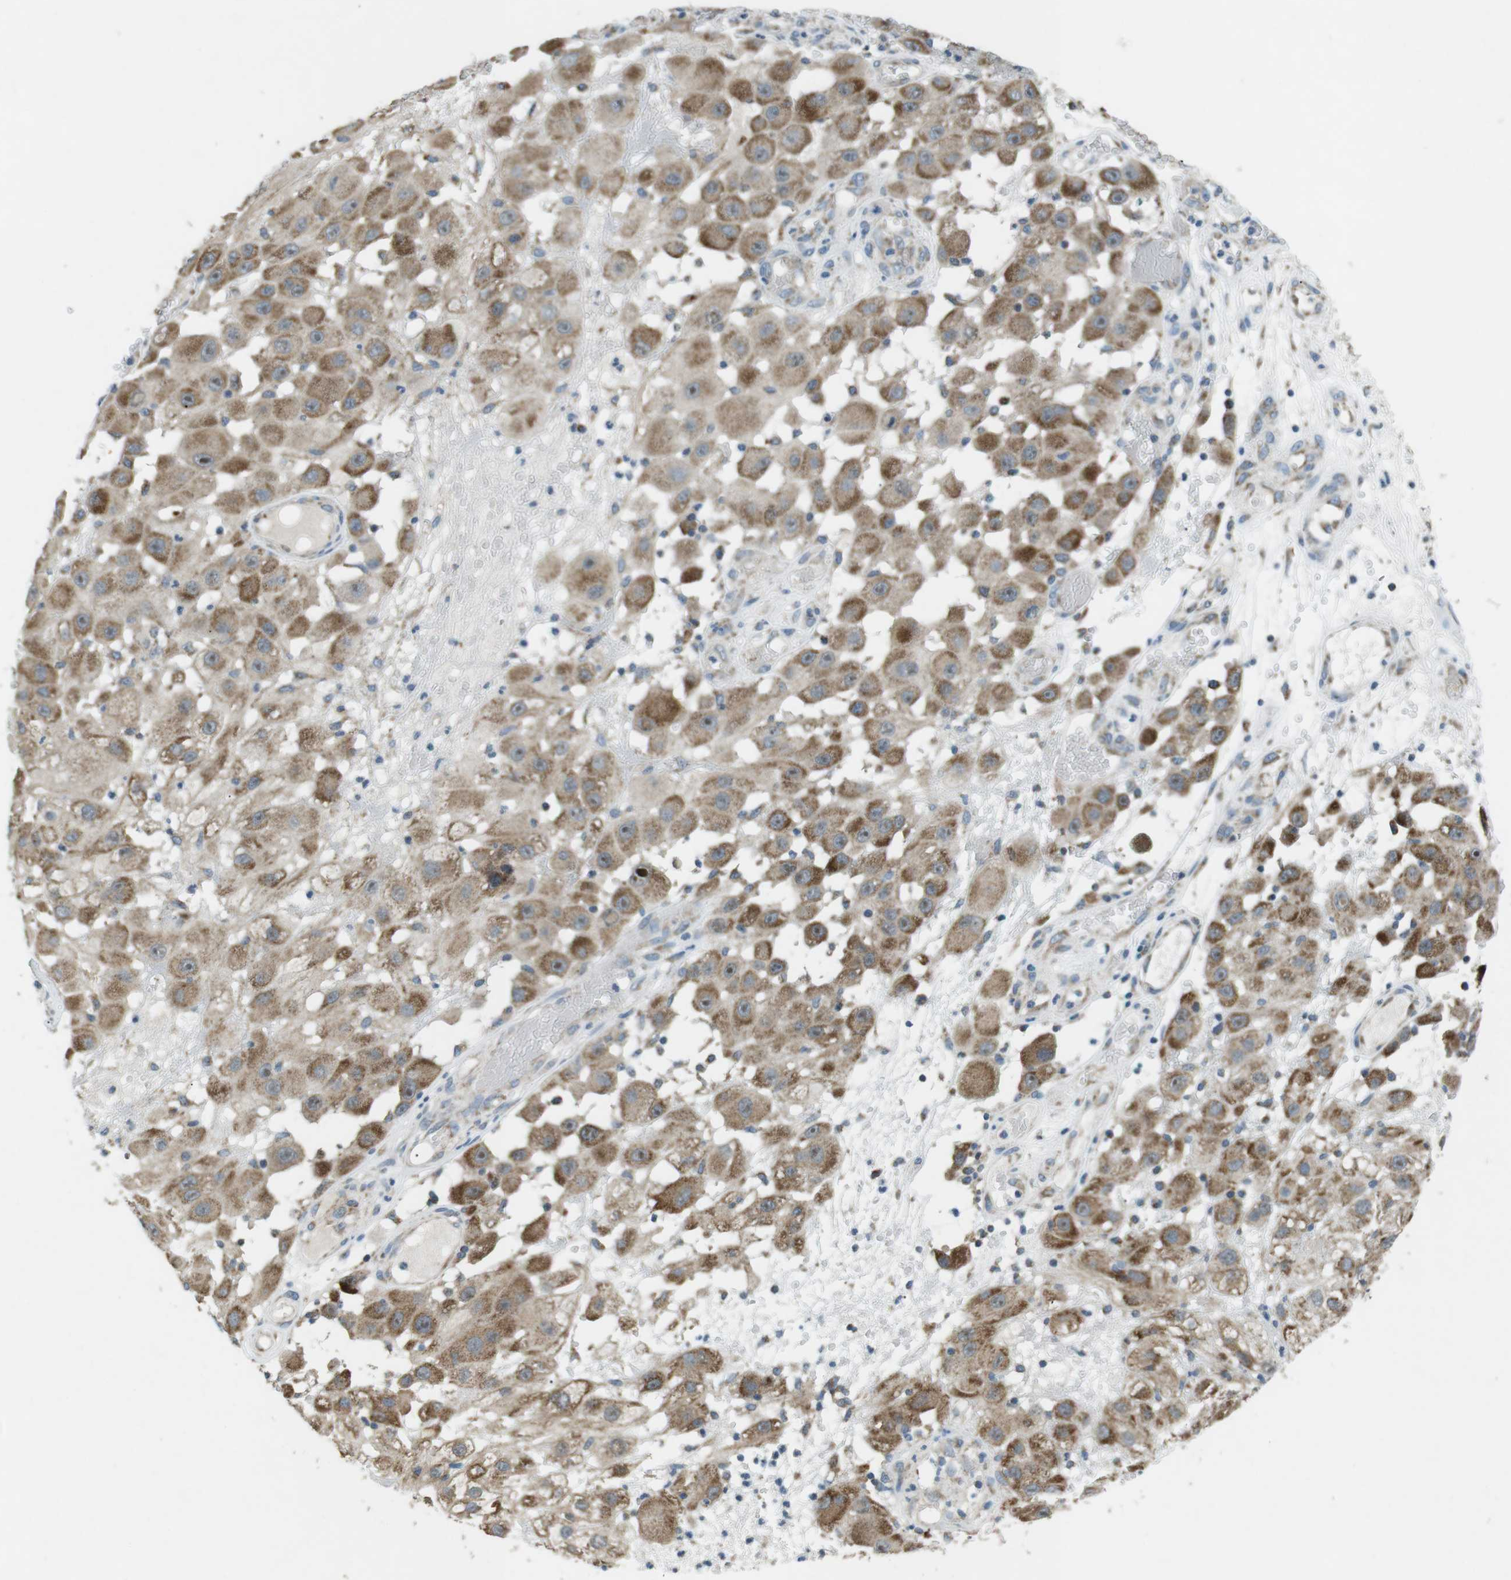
{"staining": {"intensity": "moderate", "quantity": ">75%", "location": "cytoplasmic/membranous"}, "tissue": "melanoma", "cell_type": "Tumor cells", "image_type": "cancer", "snomed": [{"axis": "morphology", "description": "Malignant melanoma, NOS"}, {"axis": "topography", "description": "Skin"}], "caption": "Protein expression analysis of human melanoma reveals moderate cytoplasmic/membranous expression in approximately >75% of tumor cells. The protein of interest is shown in brown color, while the nuclei are stained blue.", "gene": "BACE1", "patient": {"sex": "female", "age": 81}}